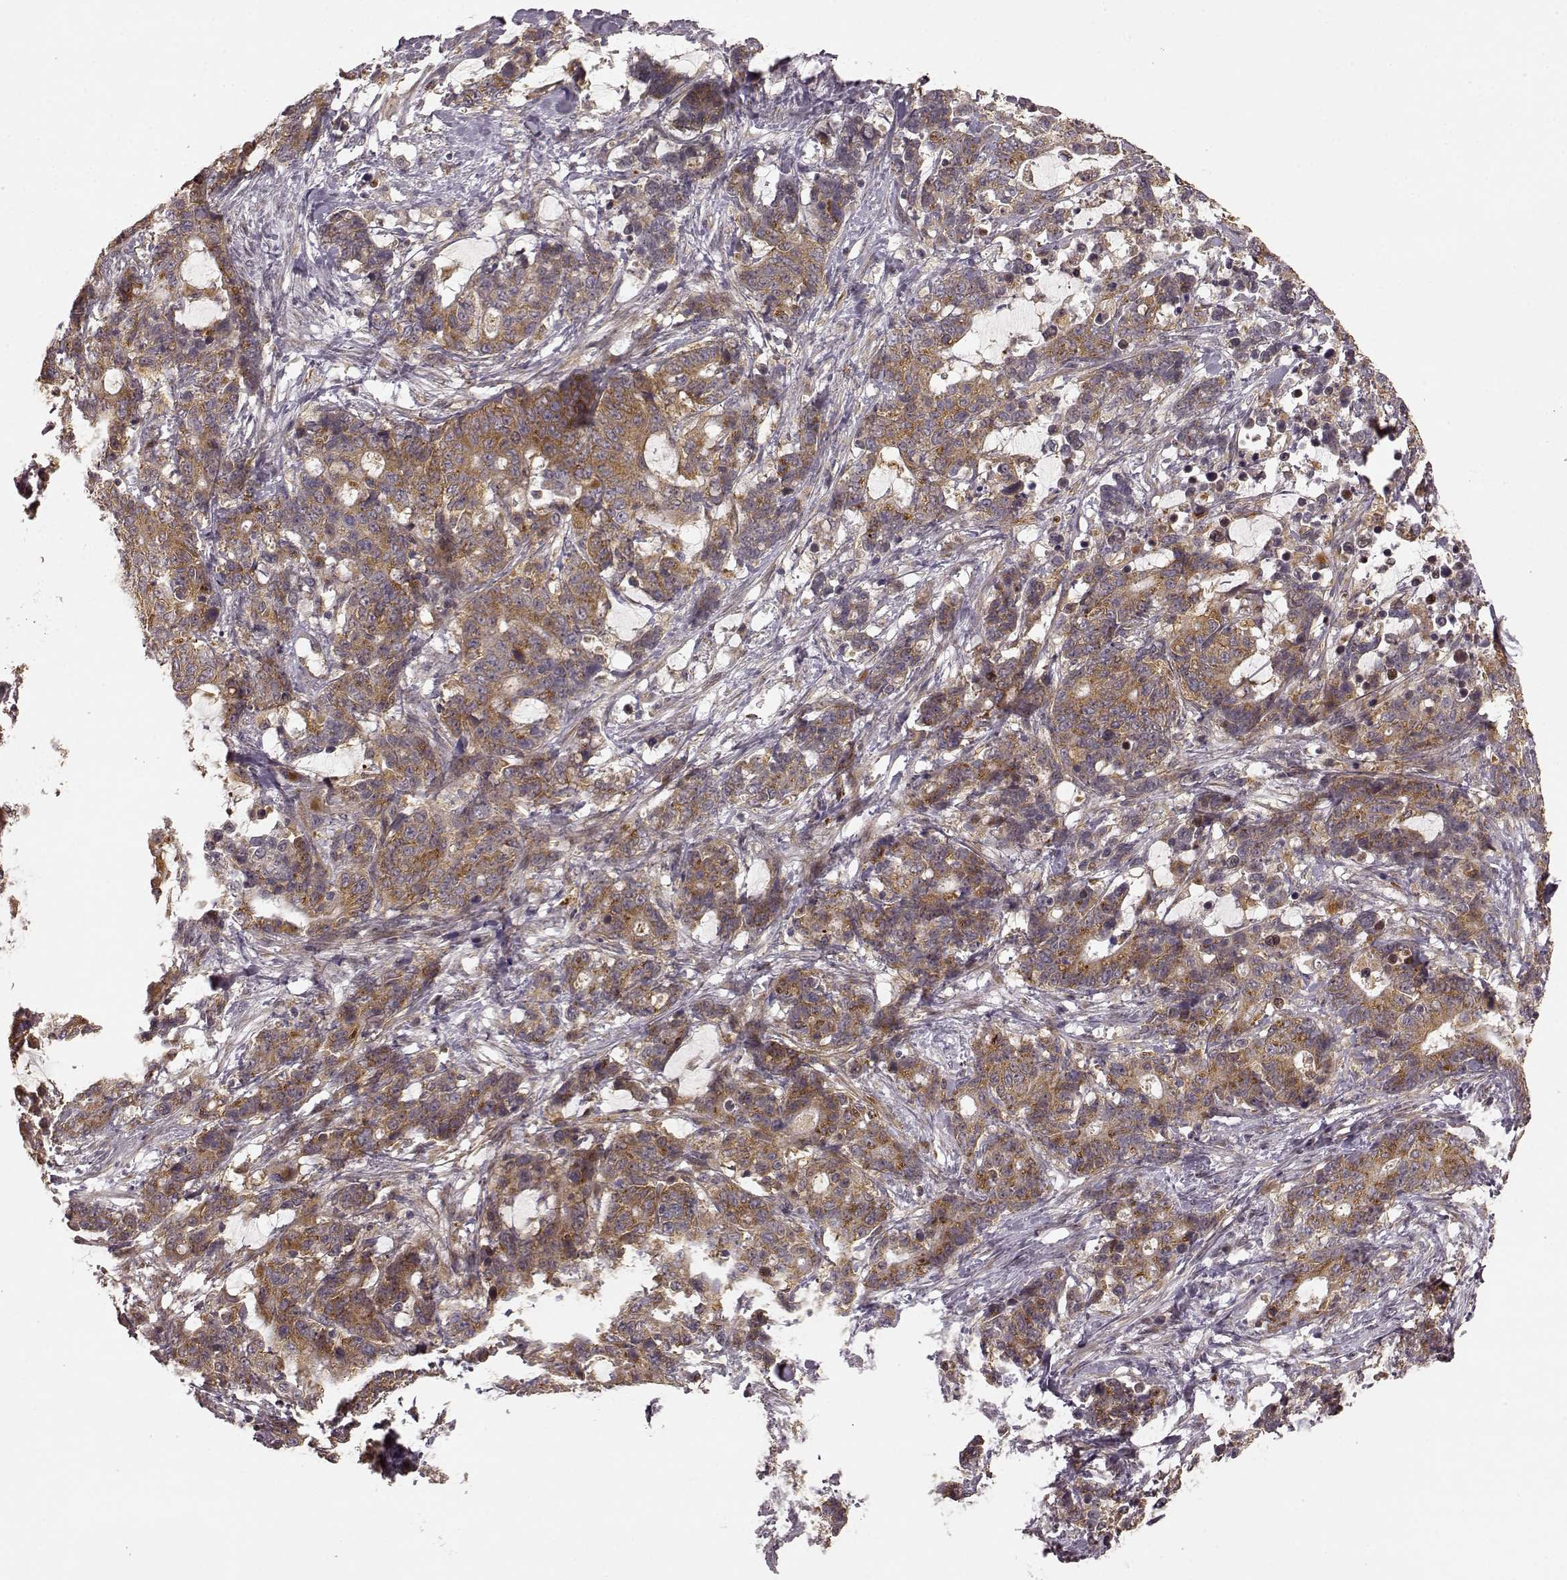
{"staining": {"intensity": "moderate", "quantity": ">75%", "location": "cytoplasmic/membranous"}, "tissue": "stomach cancer", "cell_type": "Tumor cells", "image_type": "cancer", "snomed": [{"axis": "morphology", "description": "Normal tissue, NOS"}, {"axis": "morphology", "description": "Adenocarcinoma, NOS"}, {"axis": "topography", "description": "Stomach"}], "caption": "Immunohistochemical staining of stomach cancer (adenocarcinoma) reveals medium levels of moderate cytoplasmic/membranous positivity in about >75% of tumor cells.", "gene": "SLC12A9", "patient": {"sex": "female", "age": 64}}